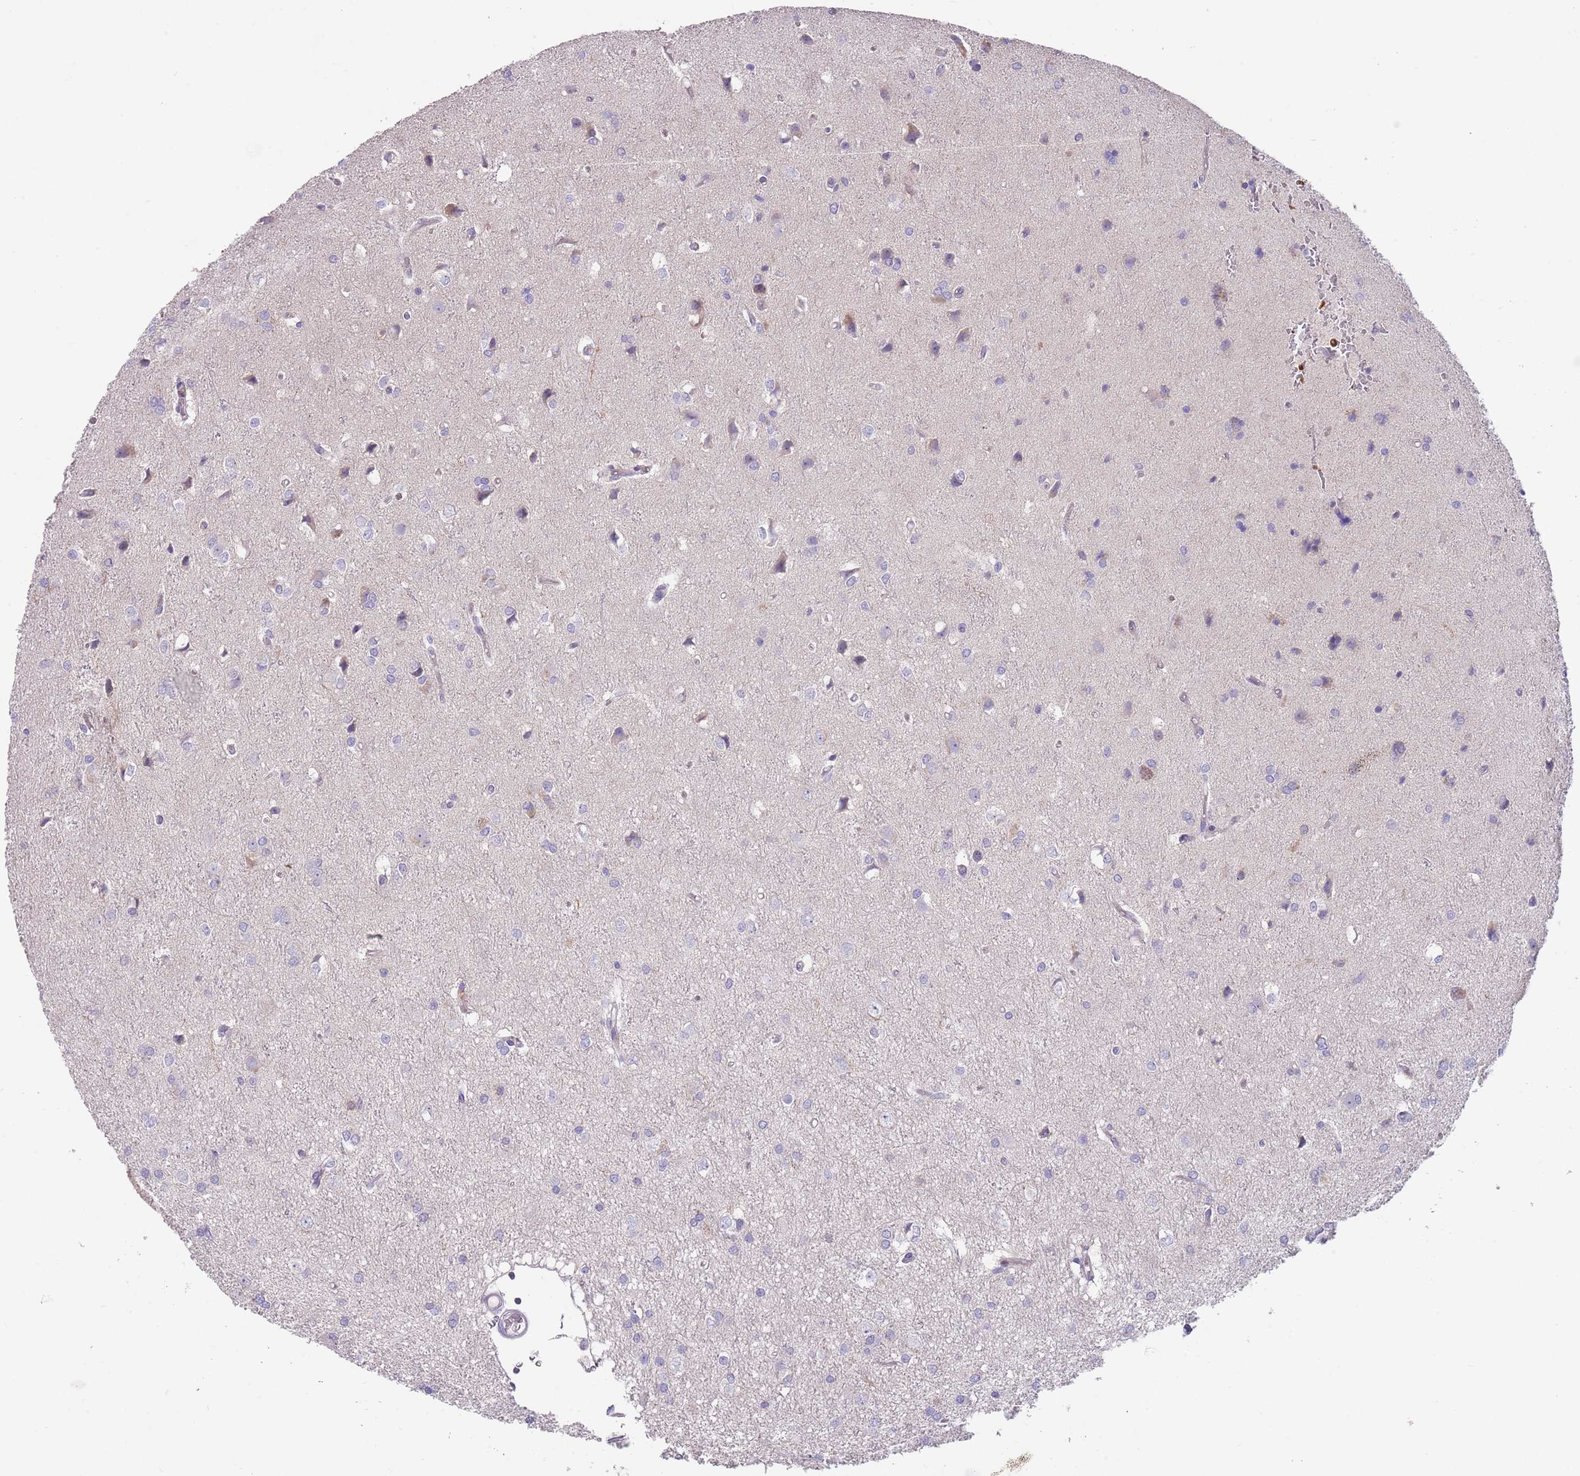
{"staining": {"intensity": "negative", "quantity": "none", "location": "none"}, "tissue": "glioma", "cell_type": "Tumor cells", "image_type": "cancer", "snomed": [{"axis": "morphology", "description": "Glioma, malignant, High grade"}, {"axis": "topography", "description": "Brain"}], "caption": "IHC micrograph of glioma stained for a protein (brown), which displays no staining in tumor cells.", "gene": "ZNF14", "patient": {"sex": "female", "age": 50}}